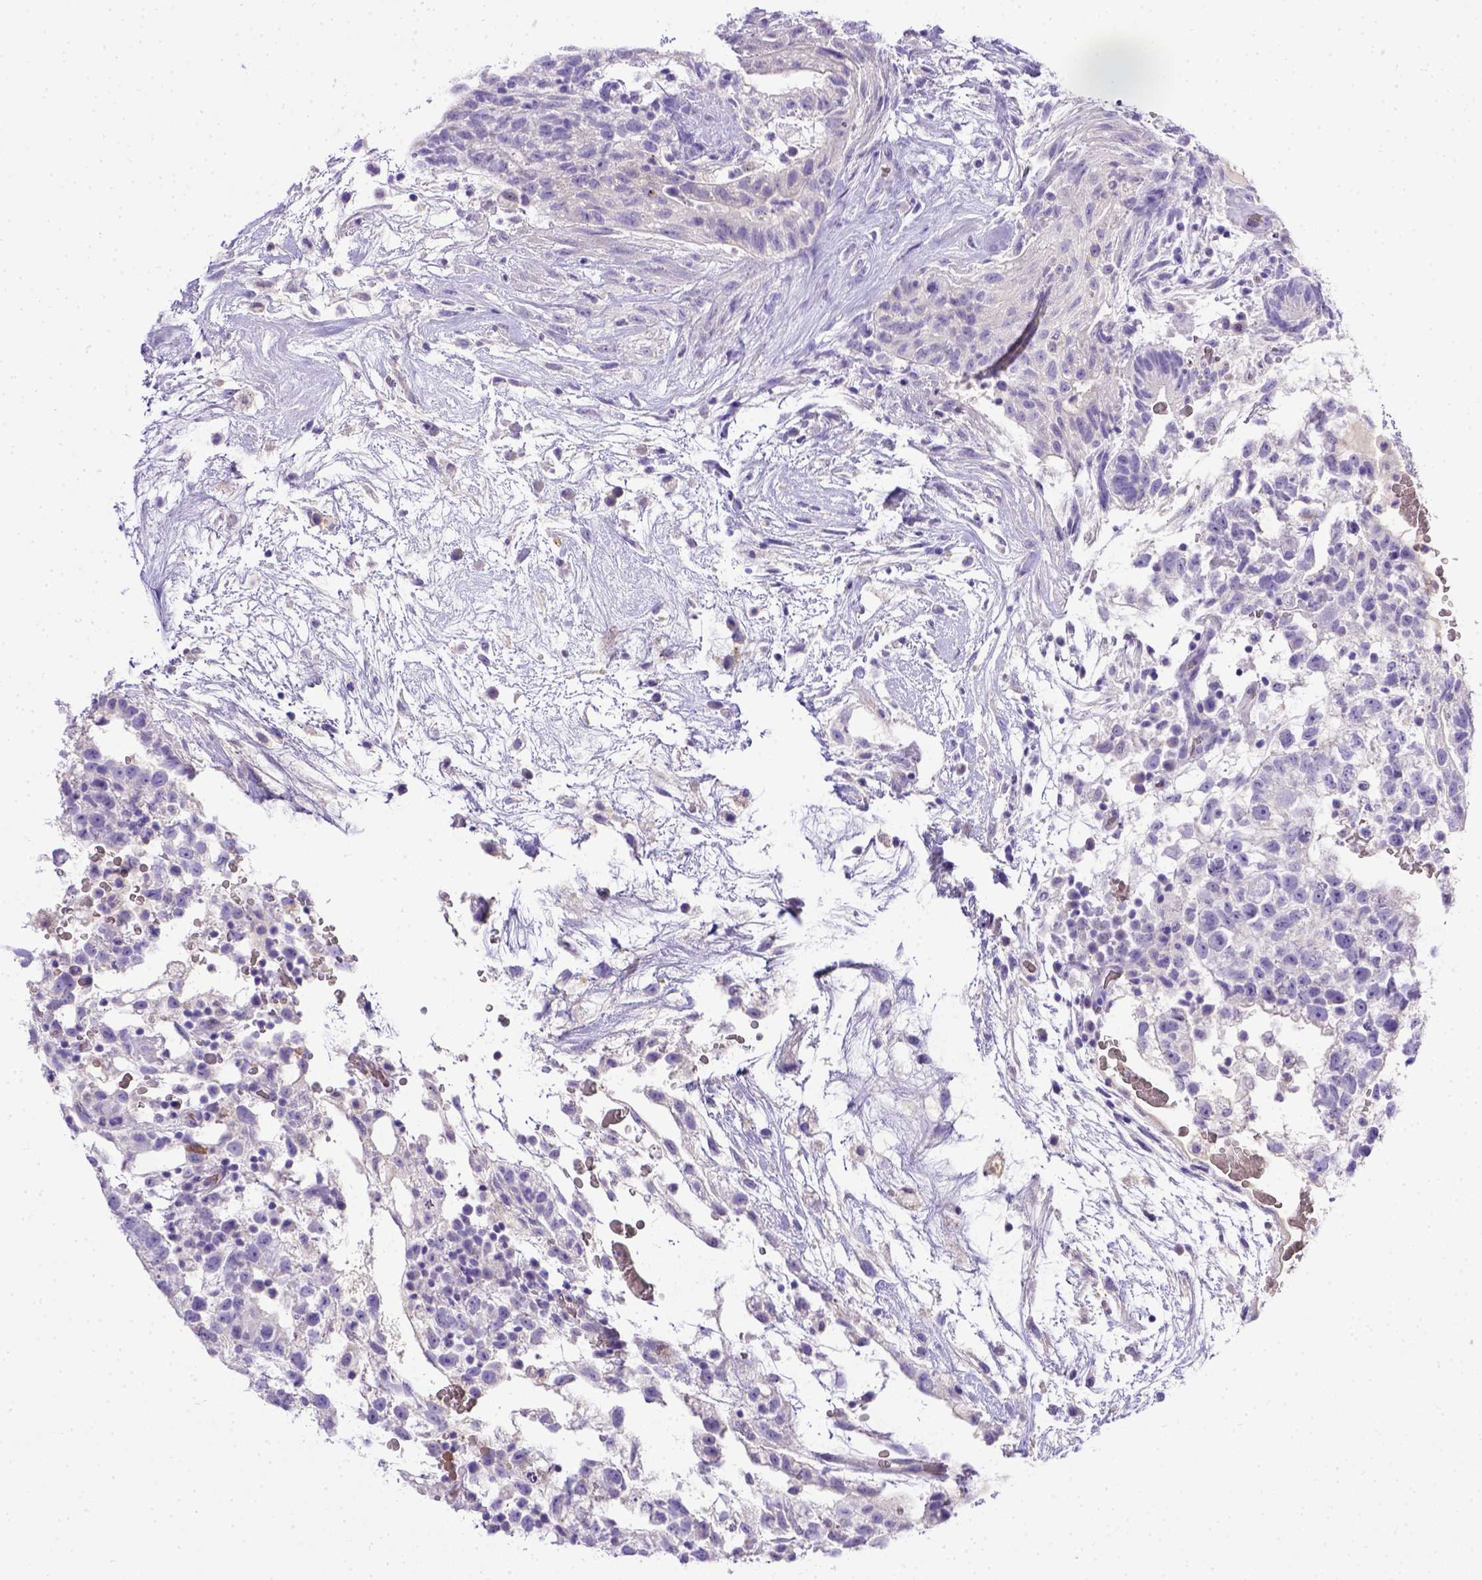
{"staining": {"intensity": "negative", "quantity": "none", "location": "none"}, "tissue": "testis cancer", "cell_type": "Tumor cells", "image_type": "cancer", "snomed": [{"axis": "morphology", "description": "Normal tissue, NOS"}, {"axis": "morphology", "description": "Carcinoma, Embryonal, NOS"}, {"axis": "topography", "description": "Testis"}], "caption": "Immunohistochemistry (IHC) micrograph of neoplastic tissue: human testis cancer (embryonal carcinoma) stained with DAB (3,3'-diaminobenzidine) demonstrates no significant protein expression in tumor cells. Nuclei are stained in blue.", "gene": "BTN1A1", "patient": {"sex": "male", "age": 32}}